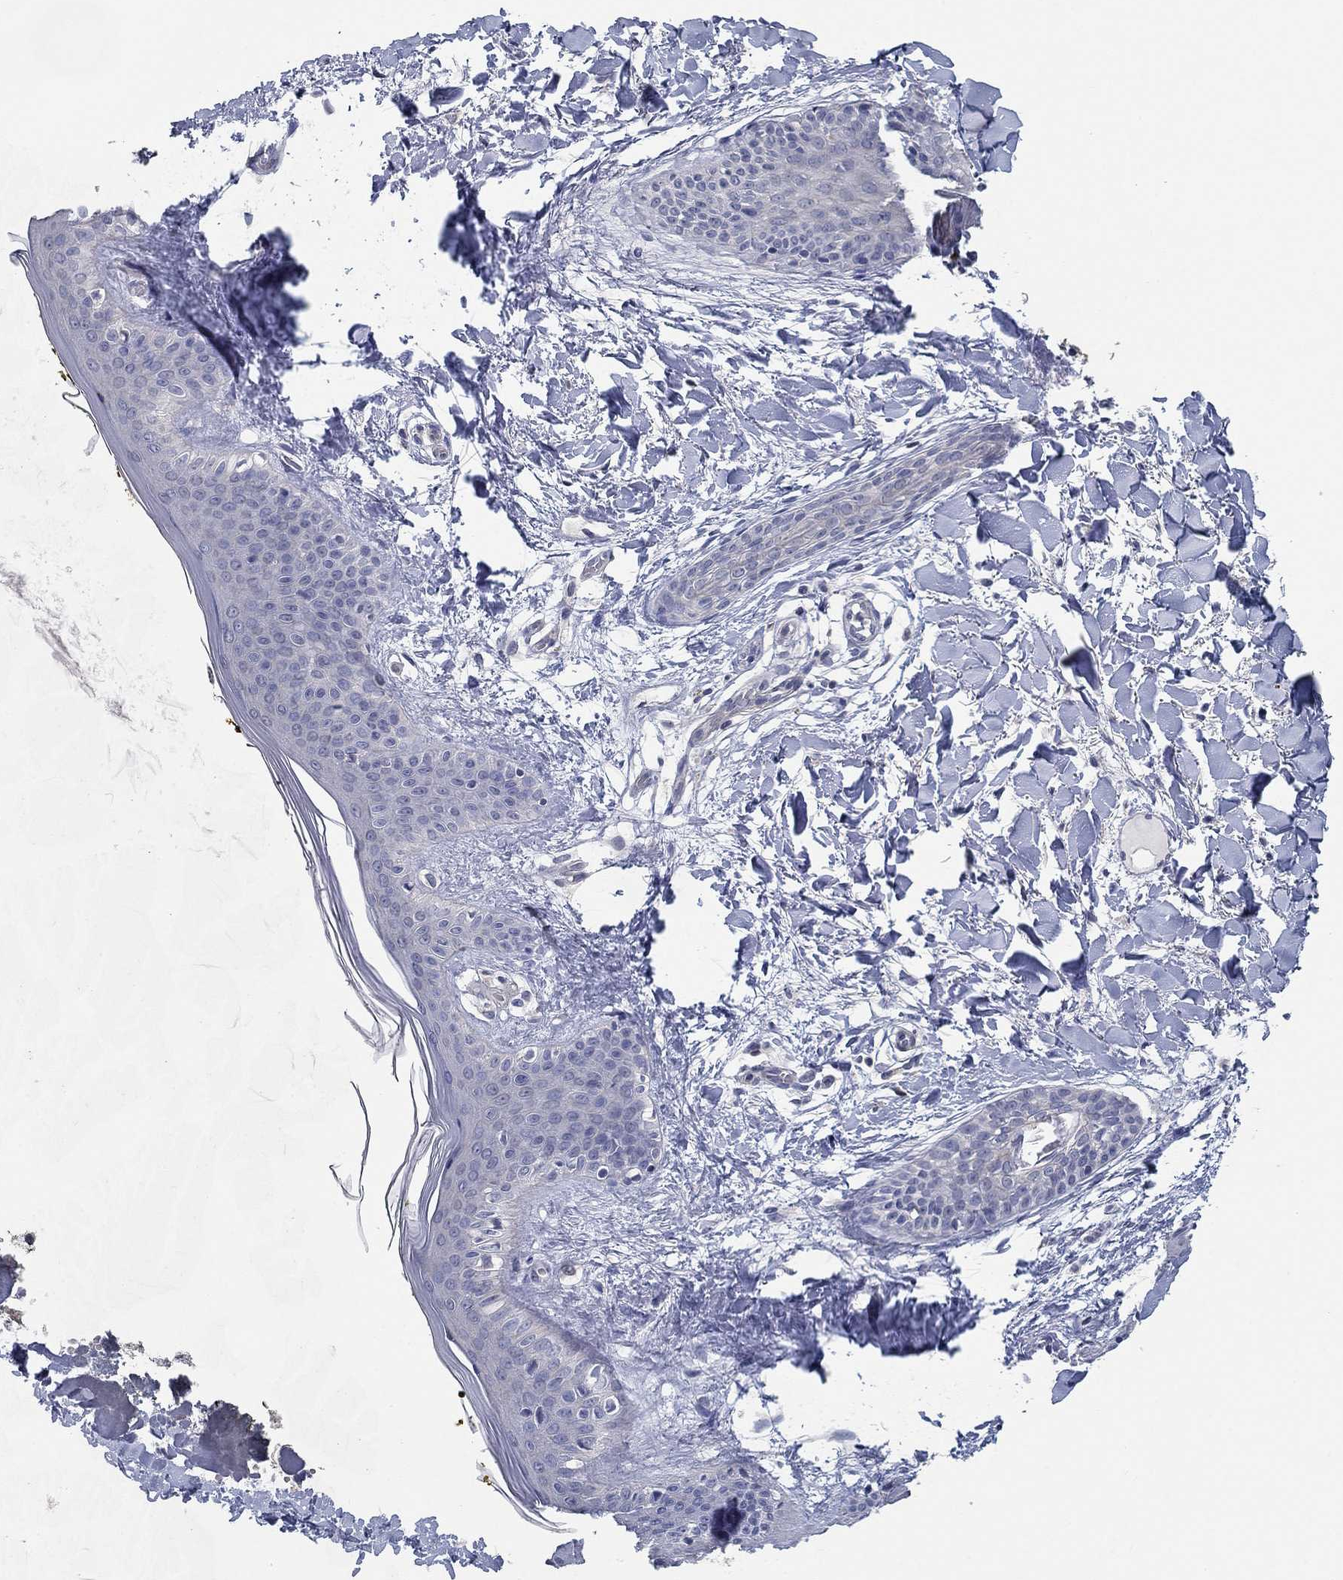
{"staining": {"intensity": "negative", "quantity": "none", "location": "none"}, "tissue": "skin", "cell_type": "Fibroblasts", "image_type": "normal", "snomed": [{"axis": "morphology", "description": "Normal tissue, NOS"}, {"axis": "topography", "description": "Skin"}], "caption": "The IHC micrograph has no significant expression in fibroblasts of skin. (Immunohistochemistry, brightfield microscopy, high magnification).", "gene": "GRK7", "patient": {"sex": "female", "age": 34}}